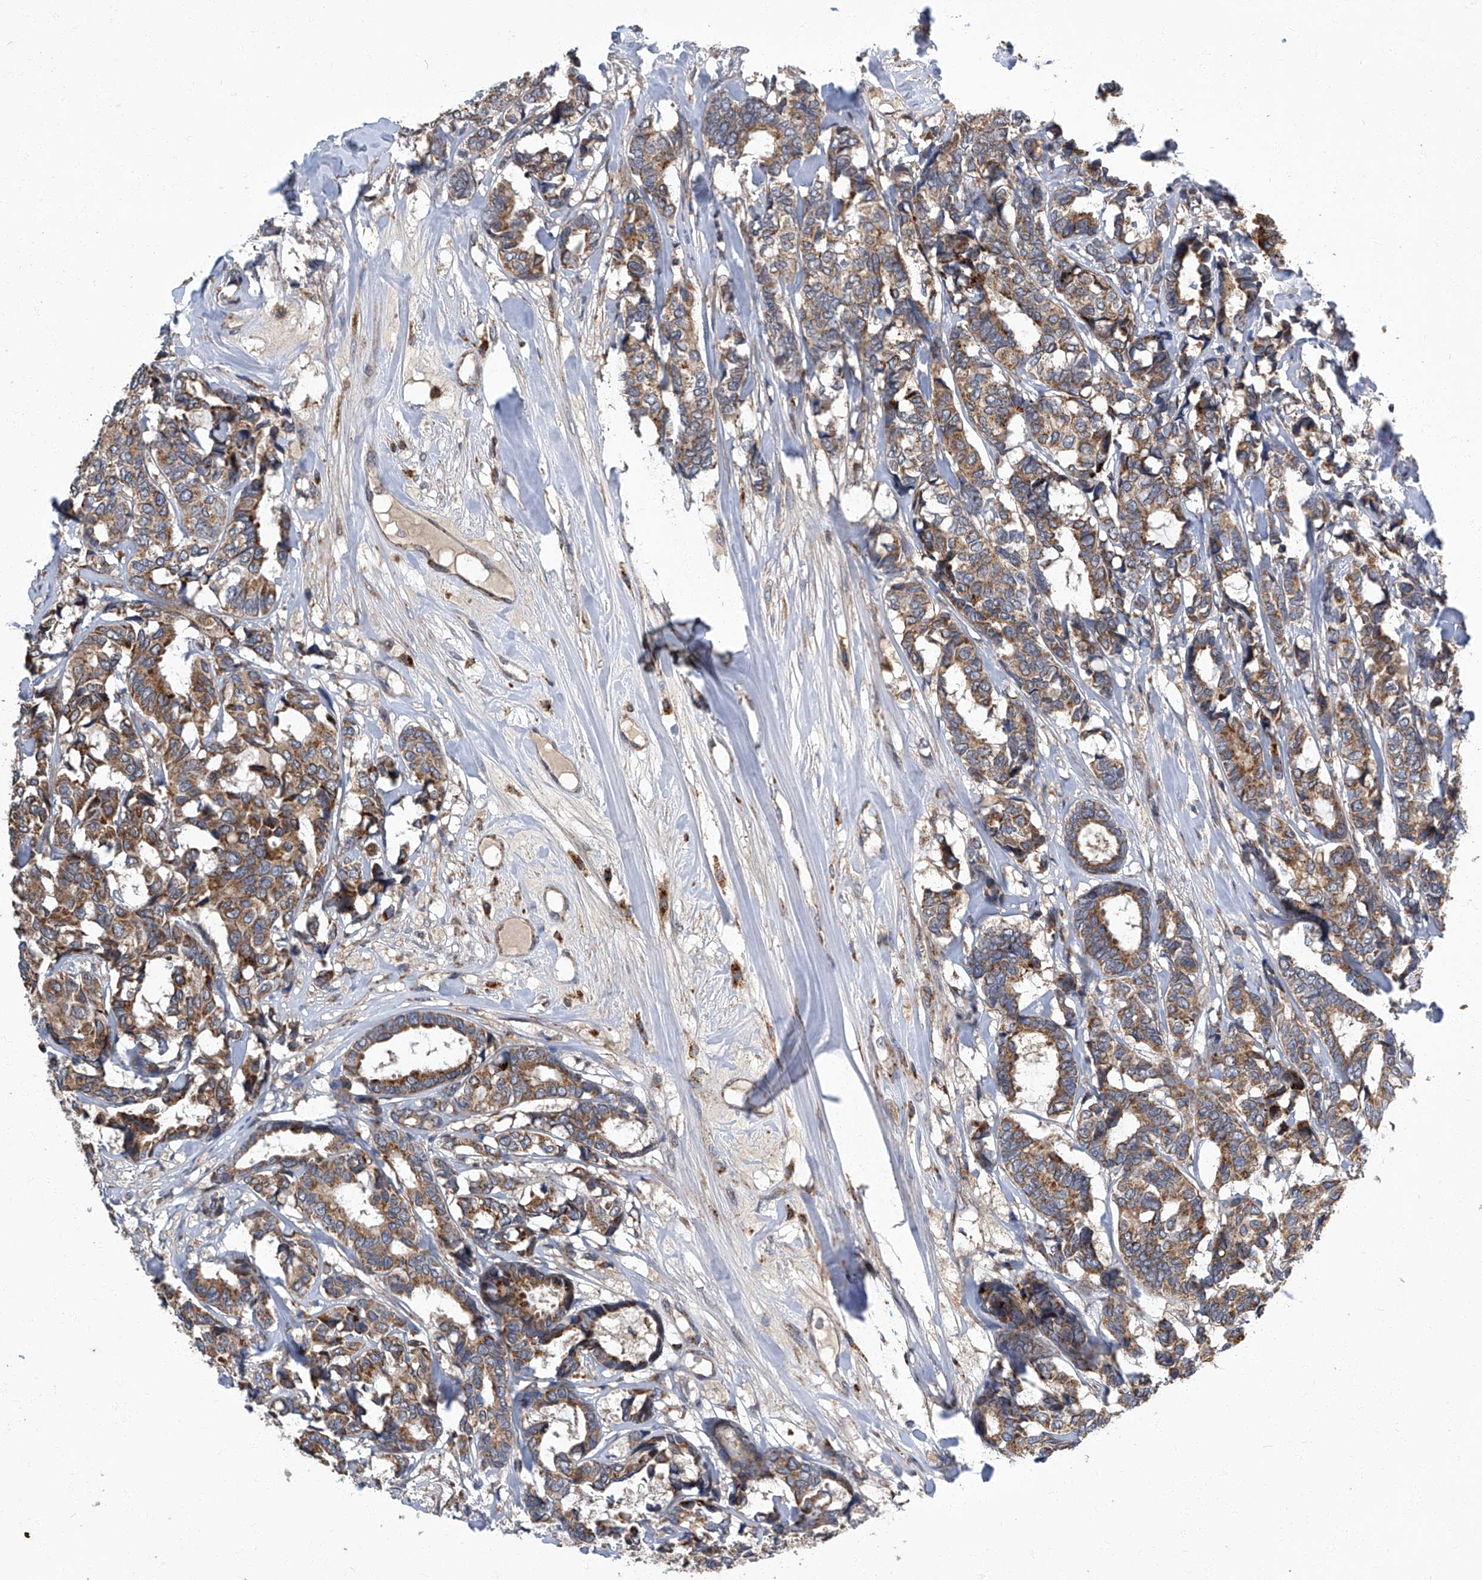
{"staining": {"intensity": "moderate", "quantity": ">75%", "location": "cytoplasmic/membranous"}, "tissue": "breast cancer", "cell_type": "Tumor cells", "image_type": "cancer", "snomed": [{"axis": "morphology", "description": "Duct carcinoma"}, {"axis": "topography", "description": "Breast"}], "caption": "This is an image of immunohistochemistry staining of breast invasive ductal carcinoma, which shows moderate expression in the cytoplasmic/membranous of tumor cells.", "gene": "TNFRSF13B", "patient": {"sex": "female", "age": 87}}